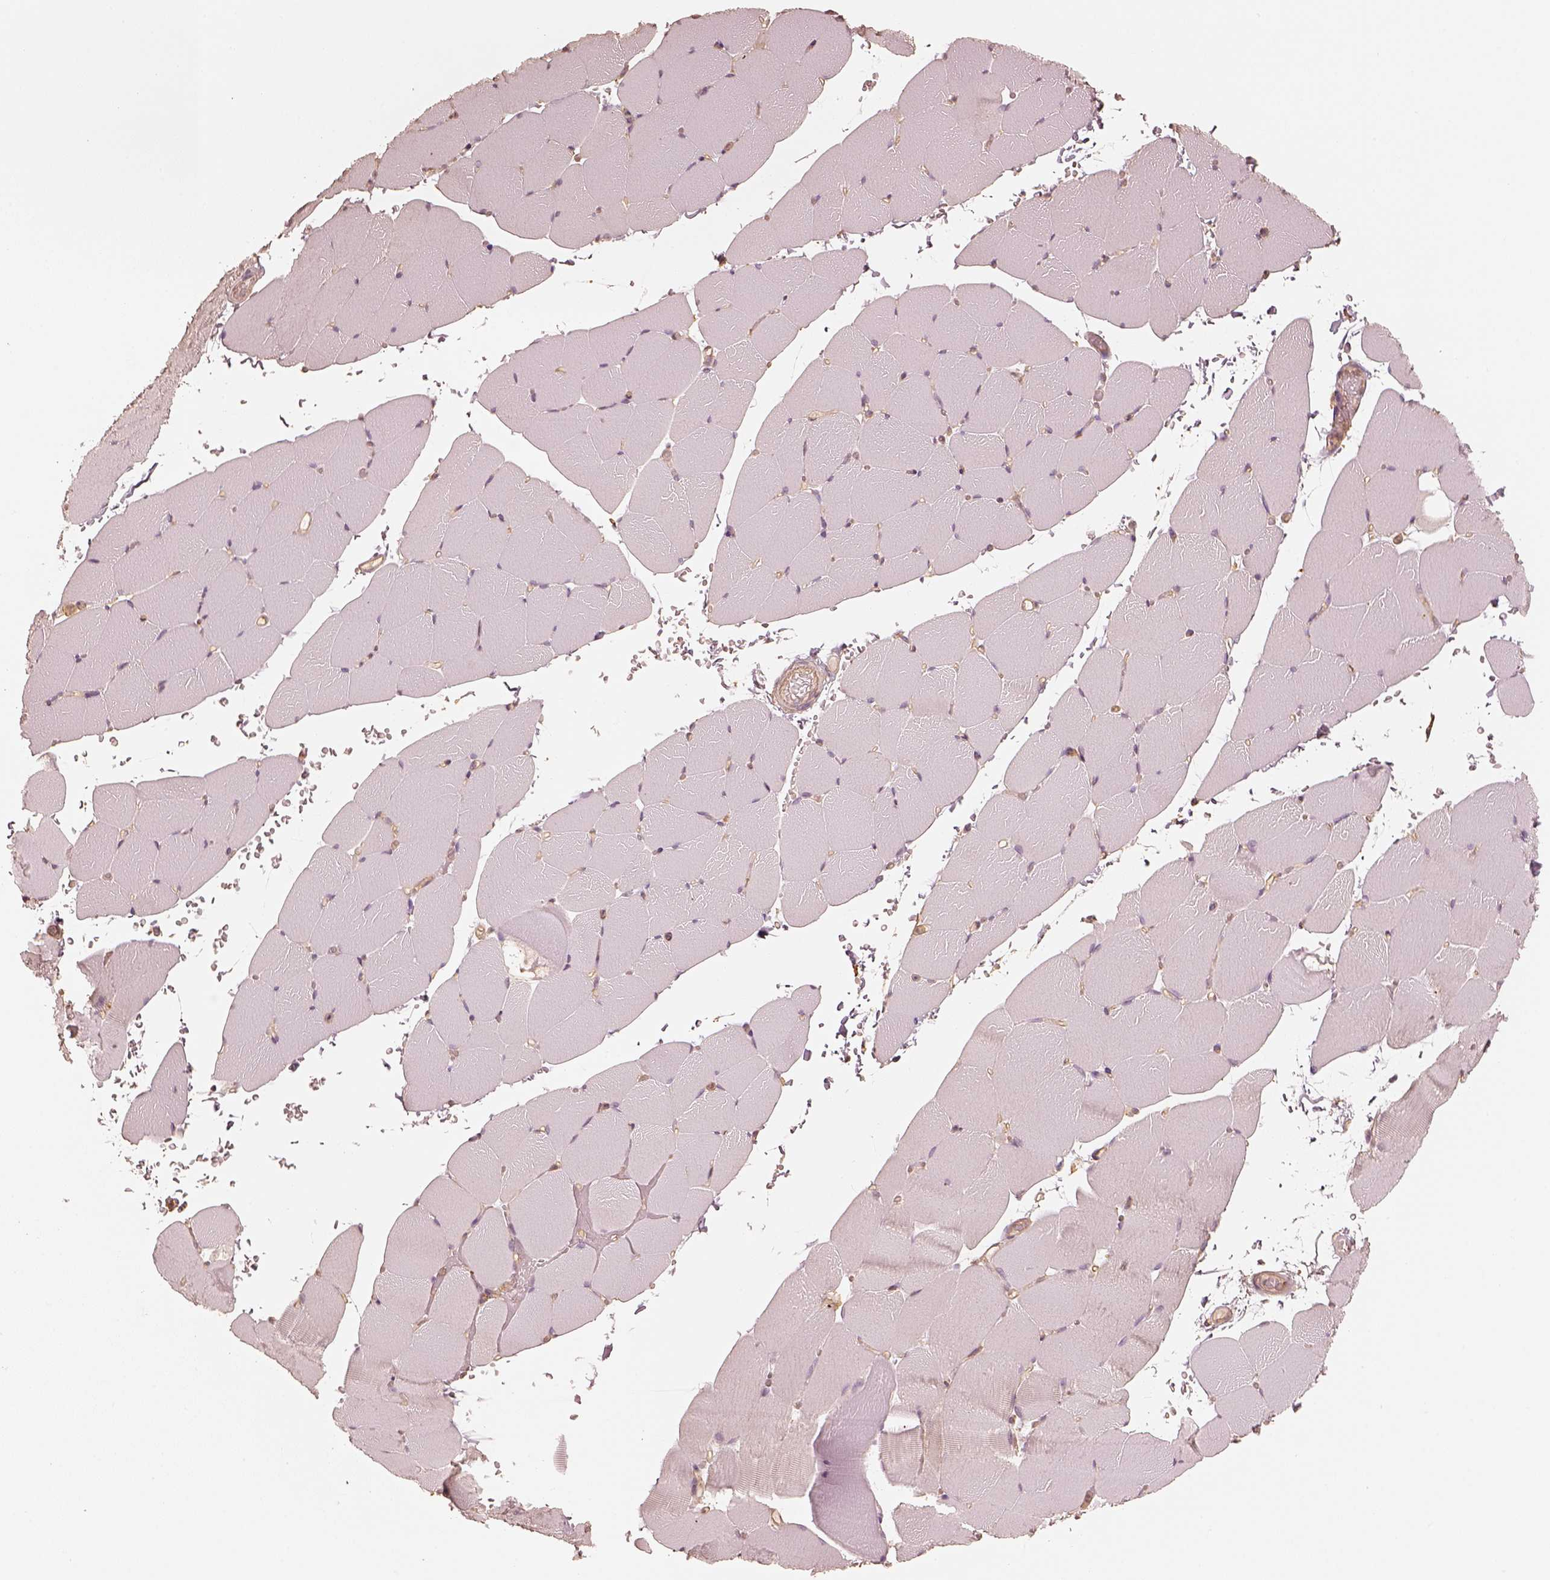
{"staining": {"intensity": "negative", "quantity": "none", "location": "none"}, "tissue": "skeletal muscle", "cell_type": "Myocytes", "image_type": "normal", "snomed": [{"axis": "morphology", "description": "Normal tissue, NOS"}, {"axis": "topography", "description": "Skeletal muscle"}], "caption": "Unremarkable skeletal muscle was stained to show a protein in brown. There is no significant expression in myocytes. (DAB IHC, high magnification).", "gene": "WDR7", "patient": {"sex": "female", "age": 37}}